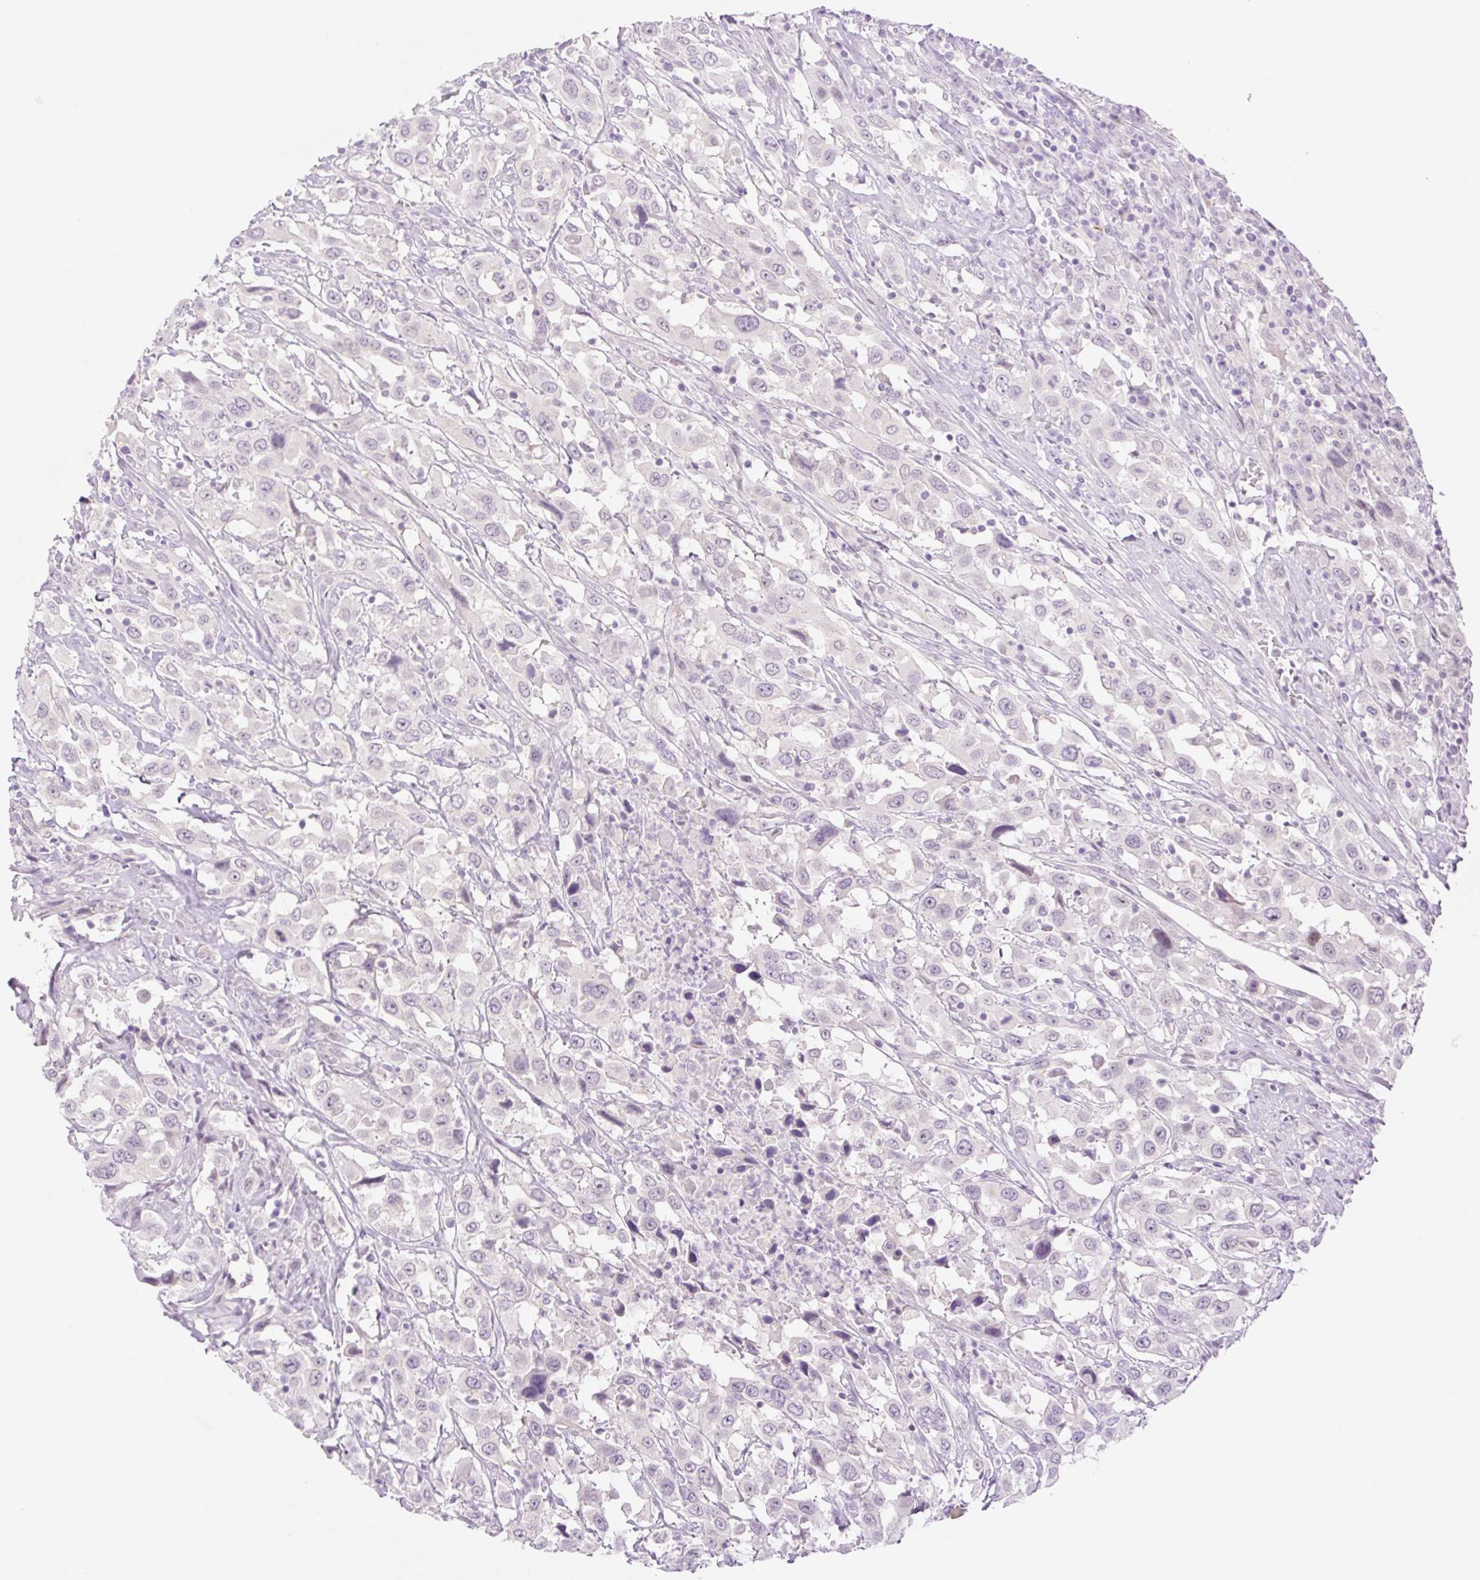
{"staining": {"intensity": "negative", "quantity": "none", "location": "none"}, "tissue": "urothelial cancer", "cell_type": "Tumor cells", "image_type": "cancer", "snomed": [{"axis": "morphology", "description": "Urothelial carcinoma, High grade"}, {"axis": "topography", "description": "Urinary bladder"}], "caption": "There is no significant positivity in tumor cells of high-grade urothelial carcinoma. (DAB immunohistochemistry (IHC) with hematoxylin counter stain).", "gene": "SPRYD4", "patient": {"sex": "male", "age": 61}}